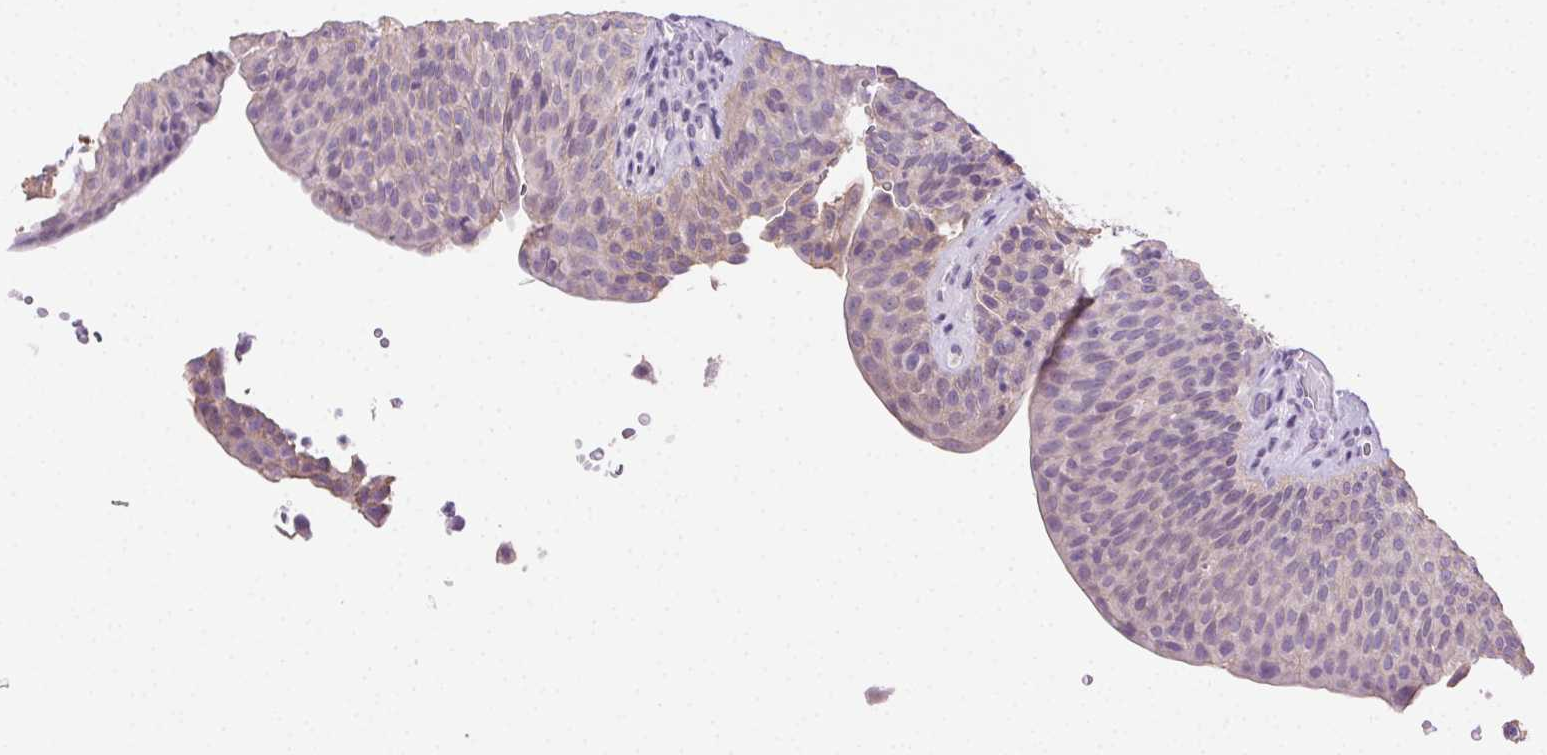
{"staining": {"intensity": "weak", "quantity": "<25%", "location": "cytoplasmic/membranous"}, "tissue": "urinary bladder", "cell_type": "Urothelial cells", "image_type": "normal", "snomed": [{"axis": "morphology", "description": "Normal tissue, NOS"}, {"axis": "topography", "description": "Urinary bladder"}, {"axis": "topography", "description": "Peripheral nerve tissue"}], "caption": "Immunohistochemical staining of normal urinary bladder shows no significant expression in urothelial cells.", "gene": "CLDN10", "patient": {"sex": "male", "age": 66}}